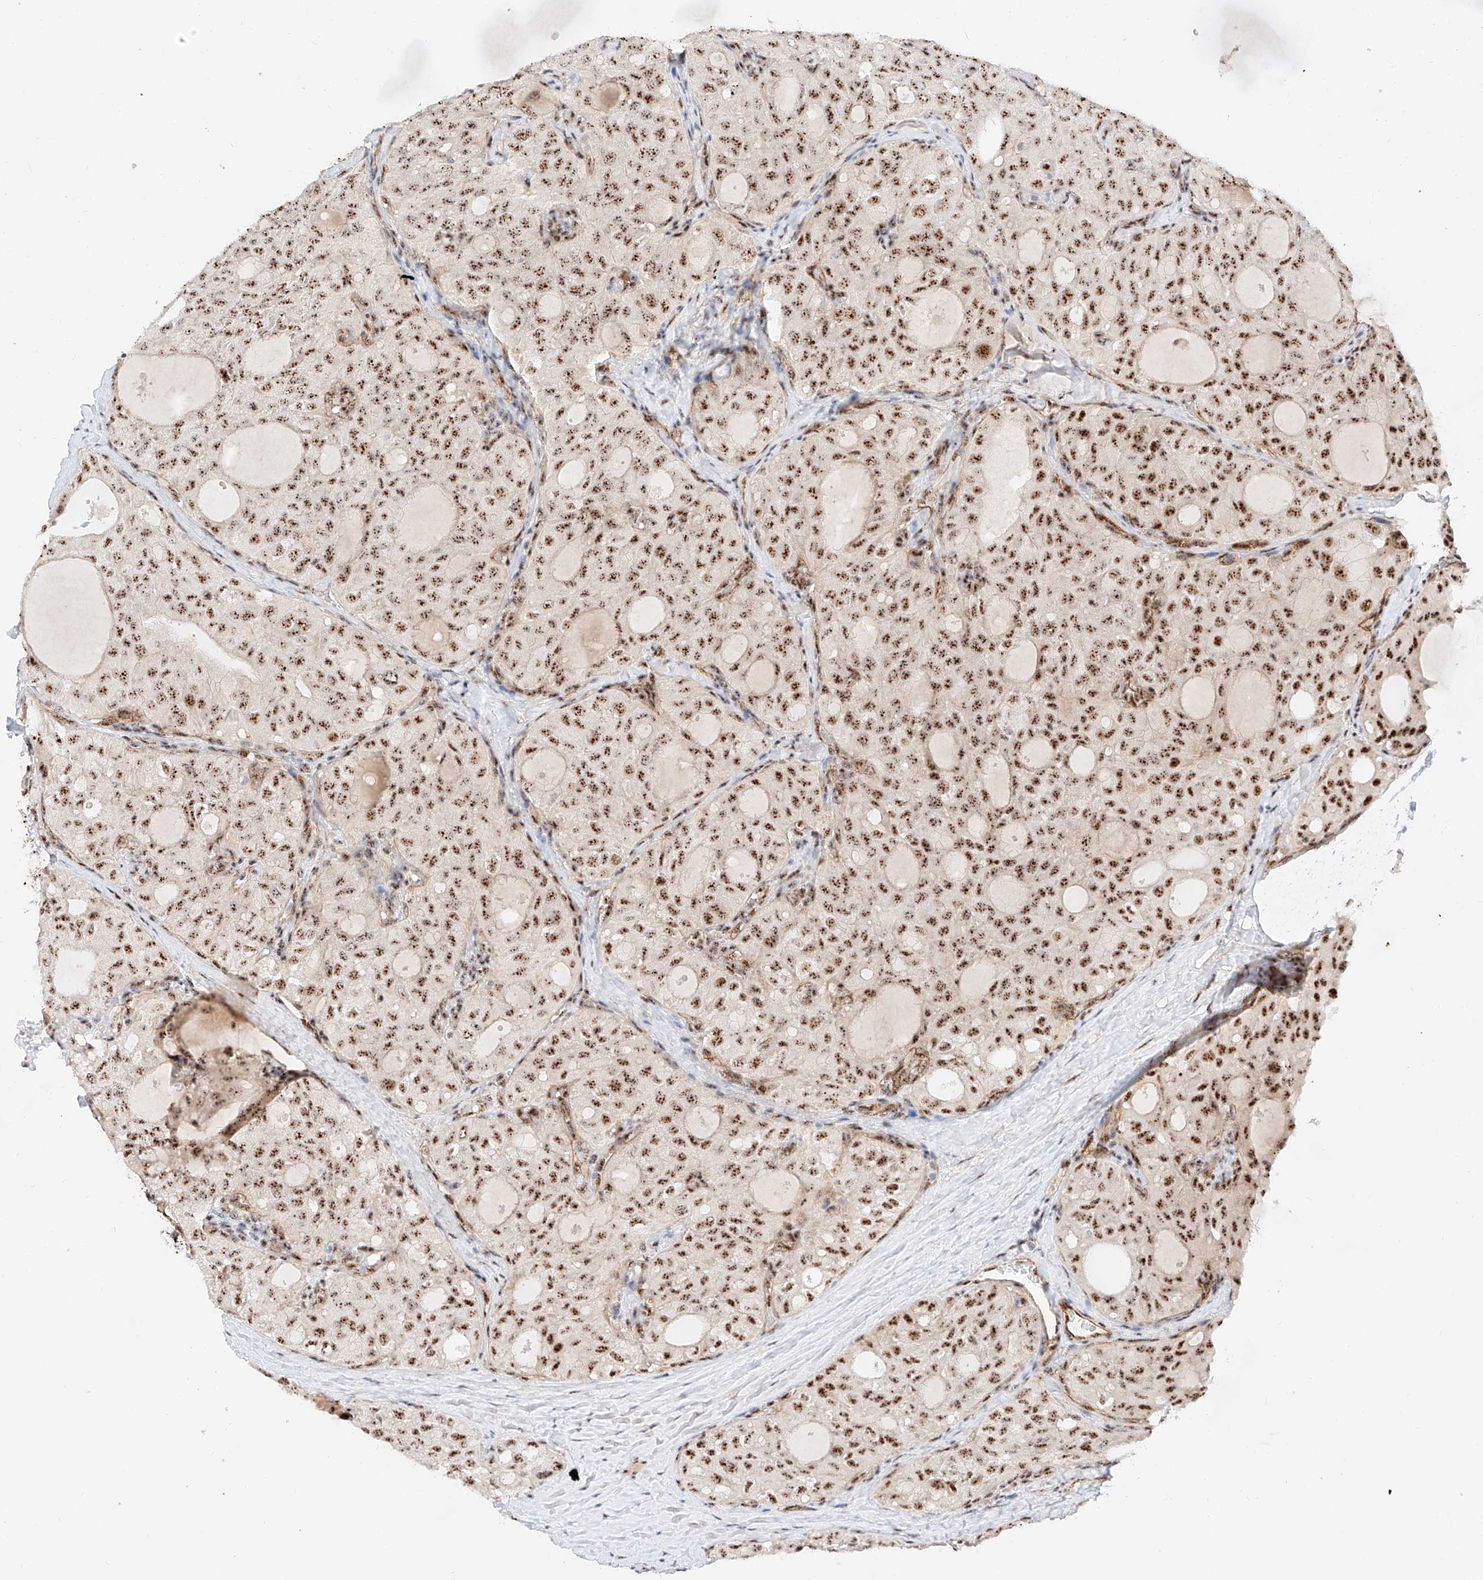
{"staining": {"intensity": "strong", "quantity": ">75%", "location": "nuclear"}, "tissue": "thyroid cancer", "cell_type": "Tumor cells", "image_type": "cancer", "snomed": [{"axis": "morphology", "description": "Follicular adenoma carcinoma, NOS"}, {"axis": "topography", "description": "Thyroid gland"}], "caption": "Human thyroid cancer (follicular adenoma carcinoma) stained with a protein marker displays strong staining in tumor cells.", "gene": "ATXN7L2", "patient": {"sex": "male", "age": 75}}